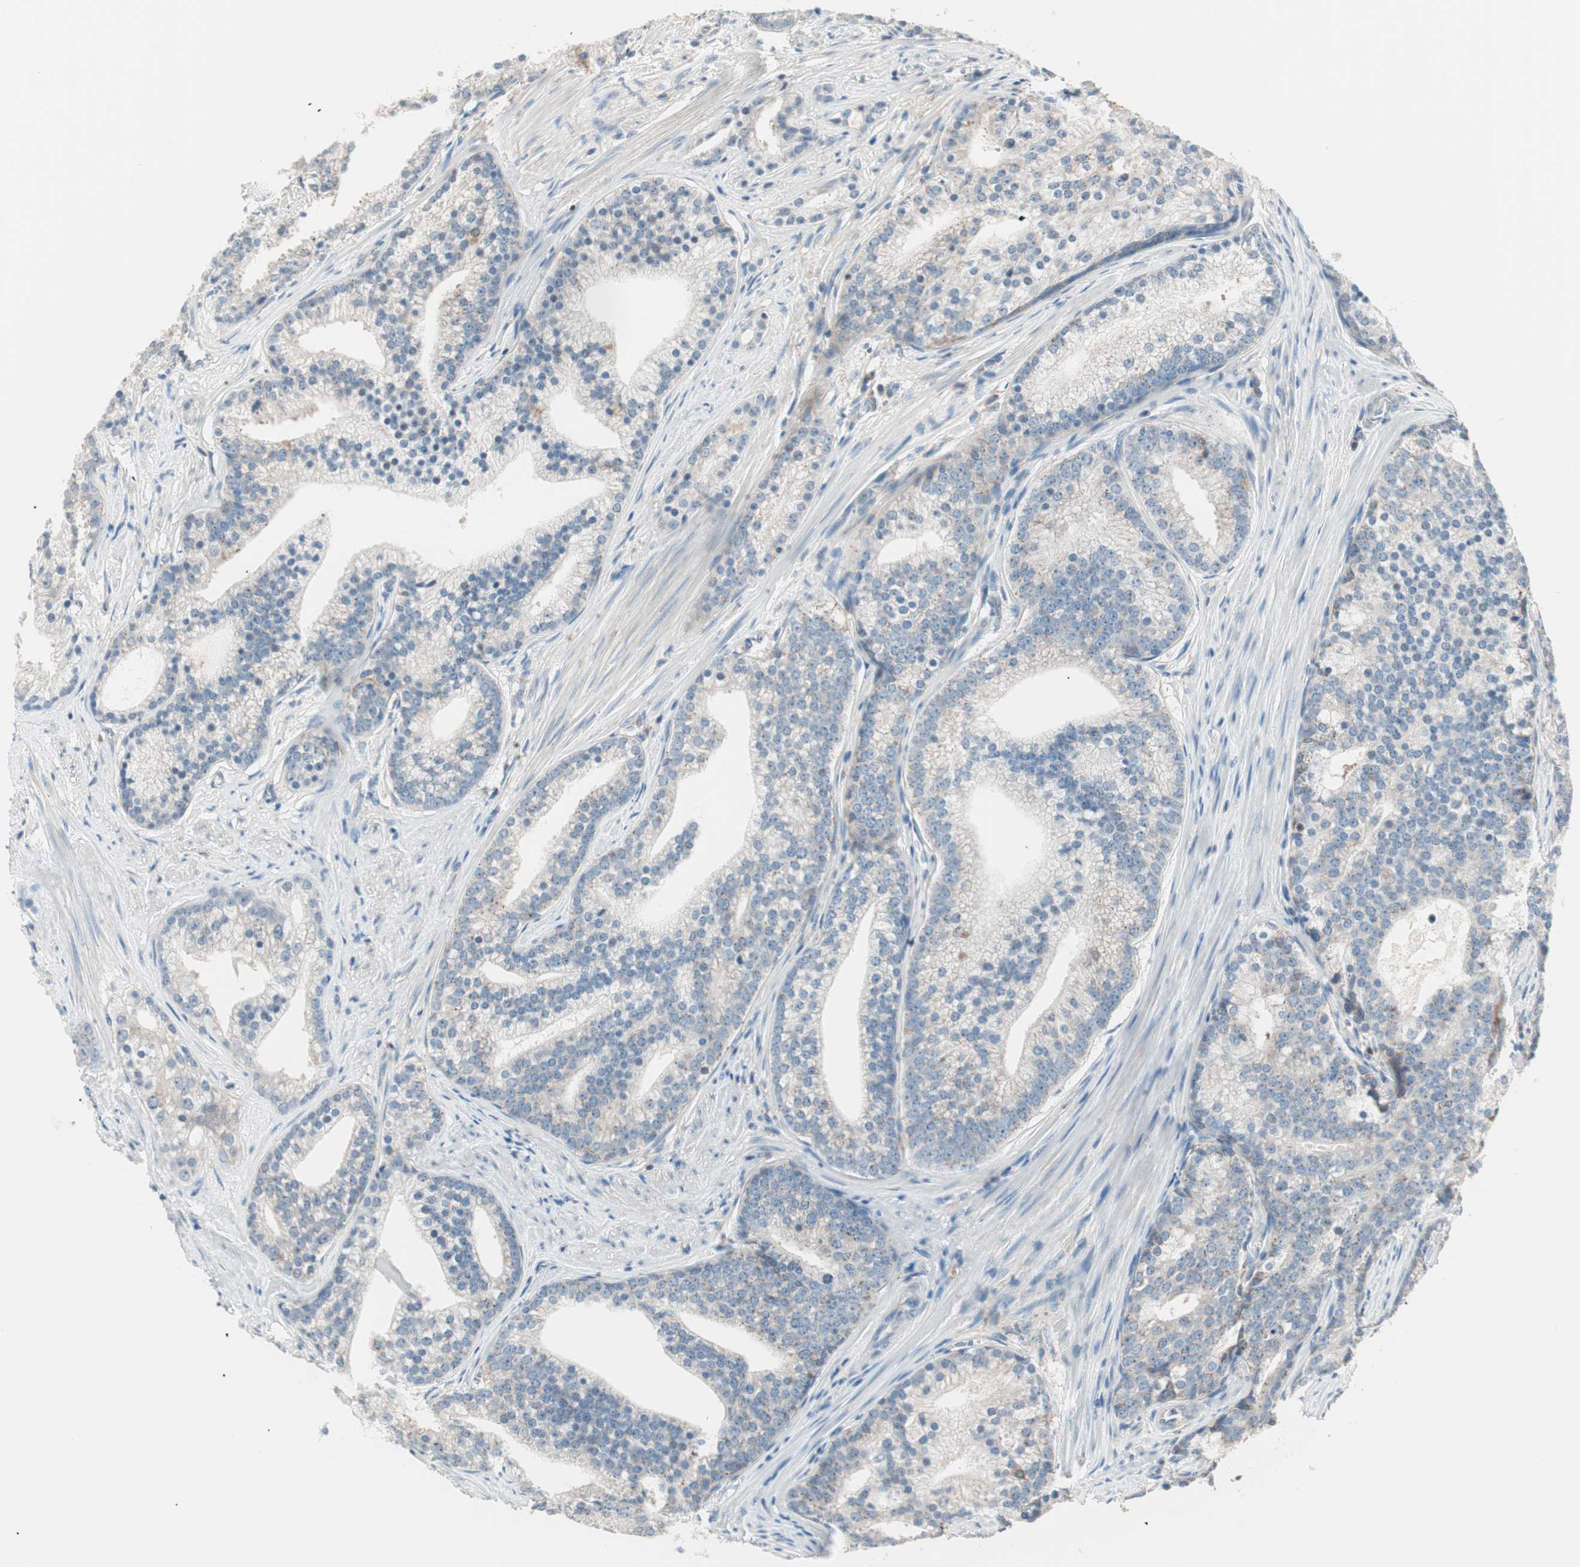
{"staining": {"intensity": "weak", "quantity": "<25%", "location": "cytoplasmic/membranous"}, "tissue": "prostate cancer", "cell_type": "Tumor cells", "image_type": "cancer", "snomed": [{"axis": "morphology", "description": "Adenocarcinoma, Low grade"}, {"axis": "topography", "description": "Prostate"}], "caption": "Tumor cells are negative for protein expression in human prostate adenocarcinoma (low-grade).", "gene": "RAD54B", "patient": {"sex": "male", "age": 71}}